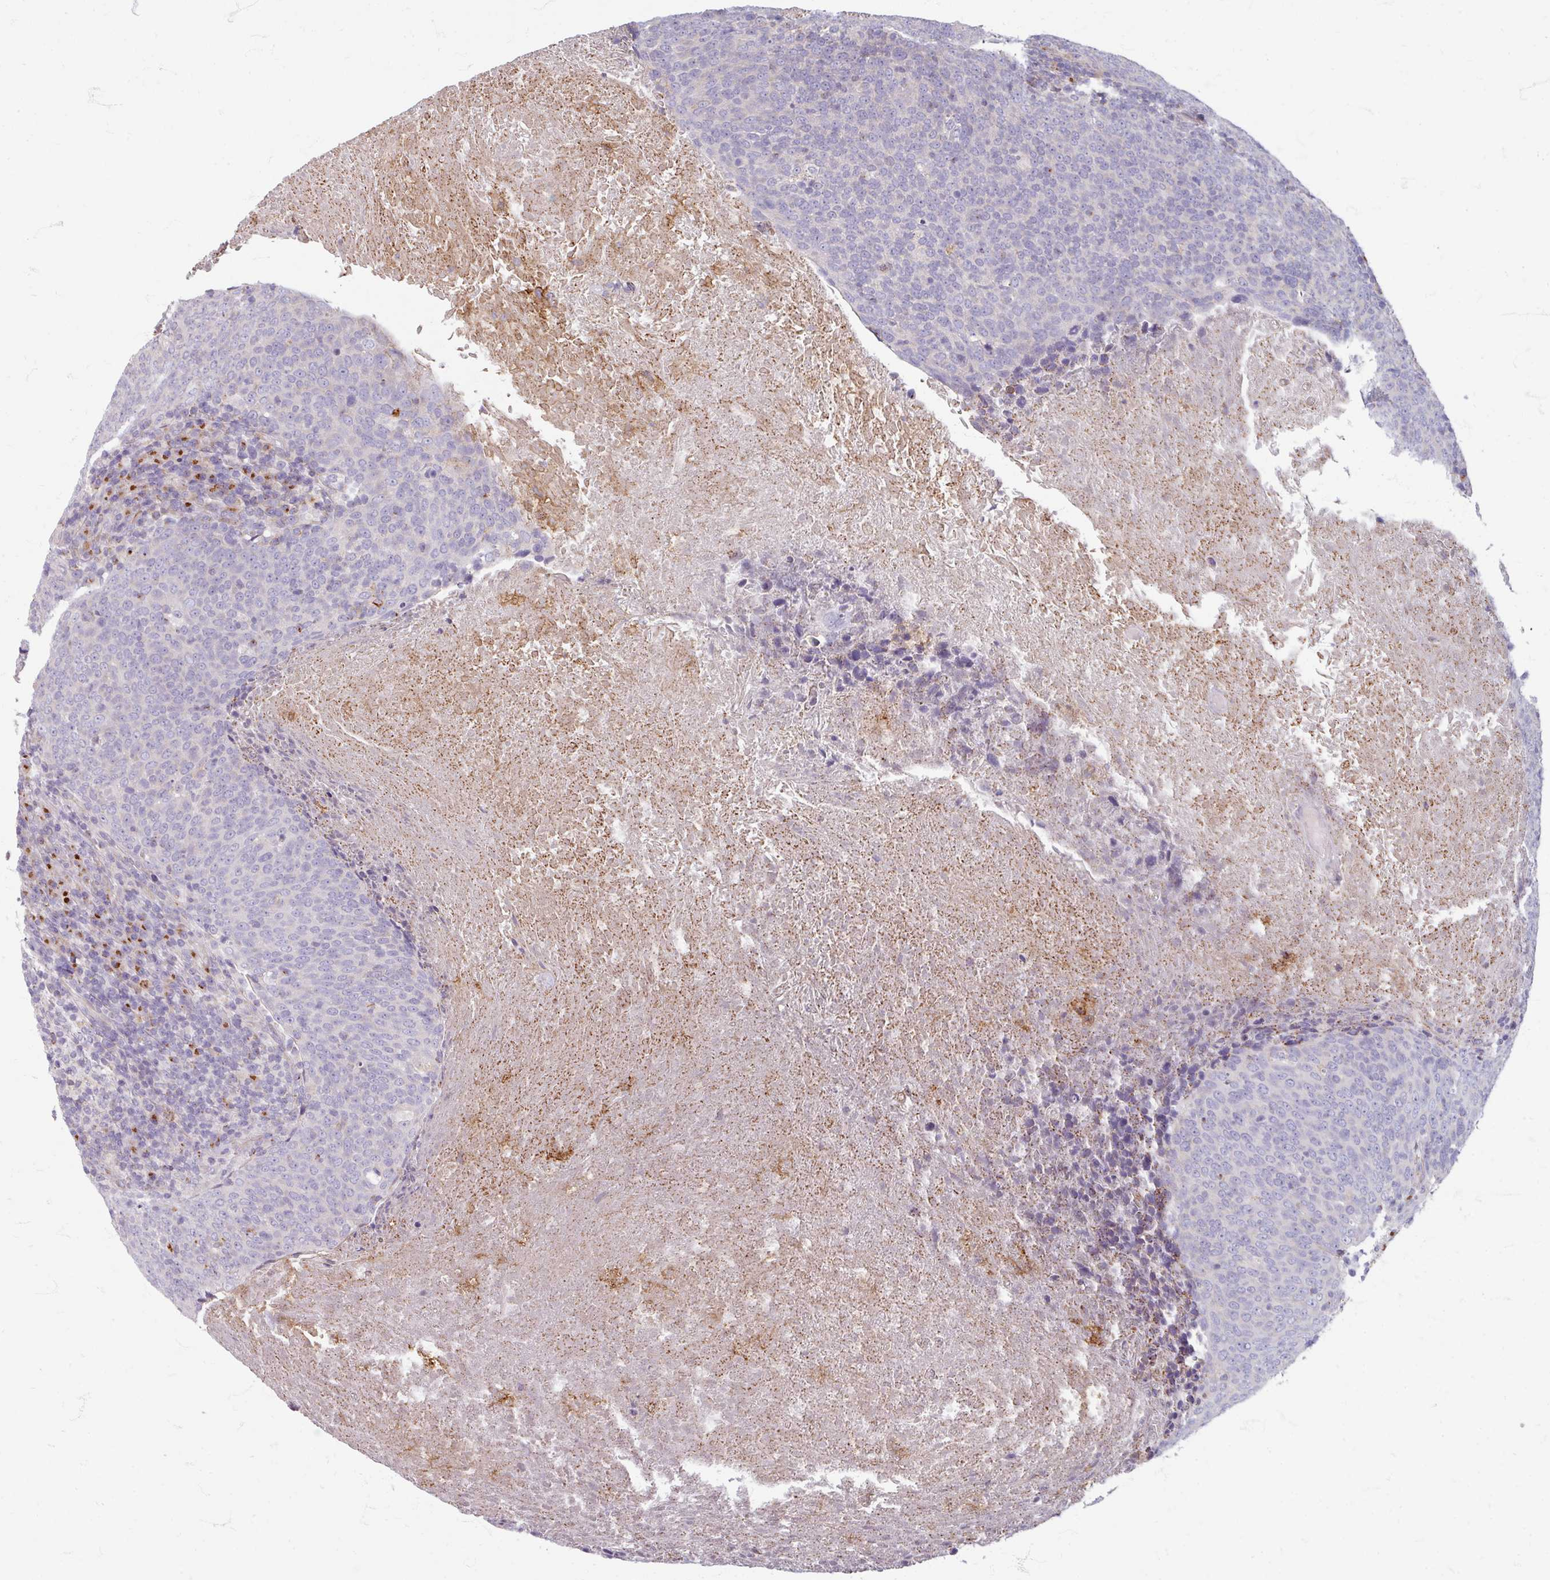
{"staining": {"intensity": "negative", "quantity": "none", "location": "none"}, "tissue": "head and neck cancer", "cell_type": "Tumor cells", "image_type": "cancer", "snomed": [{"axis": "morphology", "description": "Squamous cell carcinoma, NOS"}, {"axis": "morphology", "description": "Squamous cell carcinoma, metastatic, NOS"}, {"axis": "topography", "description": "Lymph node"}, {"axis": "topography", "description": "Head-Neck"}], "caption": "High magnification brightfield microscopy of head and neck squamous cell carcinoma stained with DAB (3,3'-diaminobenzidine) (brown) and counterstained with hematoxylin (blue): tumor cells show no significant positivity.", "gene": "GABARAPL1", "patient": {"sex": "male", "age": 62}}